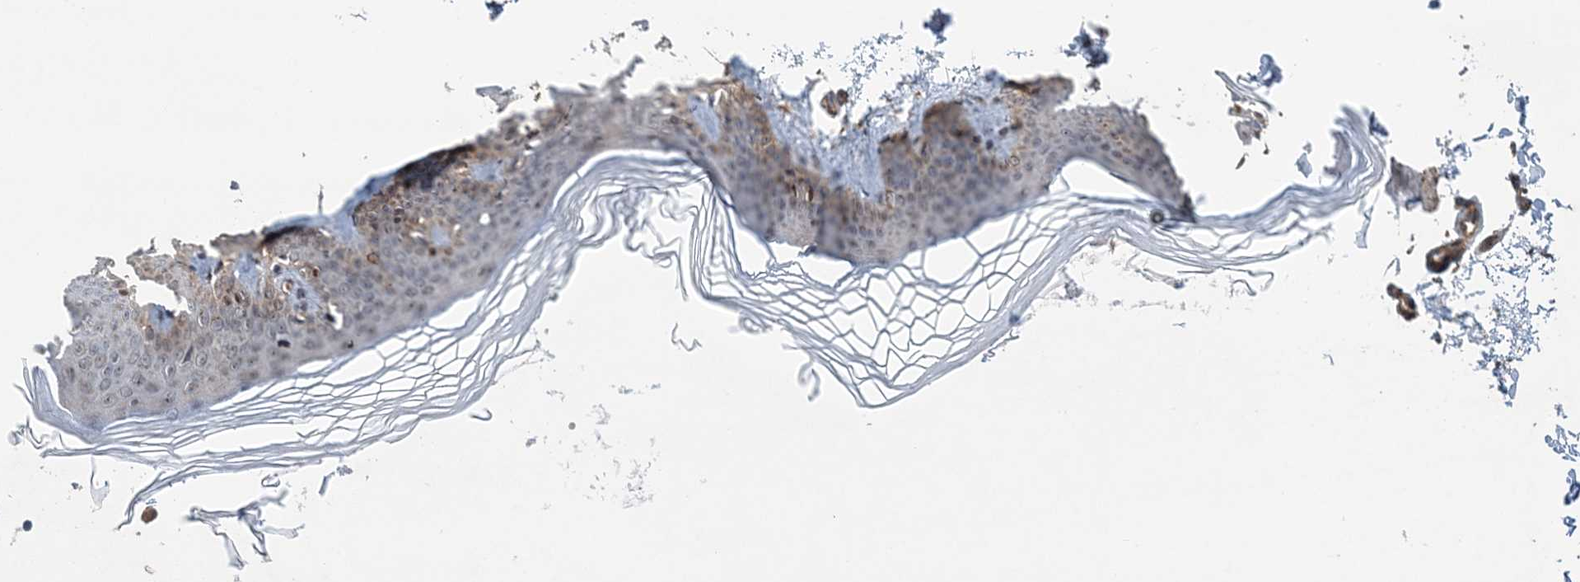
{"staining": {"intensity": "moderate", "quantity": "<25%", "location": "cytoplasmic/membranous"}, "tissue": "skin", "cell_type": "Keratinocytes", "image_type": "normal", "snomed": [{"axis": "morphology", "description": "Normal tissue, NOS"}, {"axis": "topography", "description": "Skin"}], "caption": "Keratinocytes reveal moderate cytoplasmic/membranous staining in approximately <25% of cells in unremarkable skin. The staining was performed using DAB to visualize the protein expression in brown, while the nuclei were stained in blue with hematoxylin (Magnification: 20x).", "gene": "KIF4A", "patient": {"sex": "female", "age": 27}}